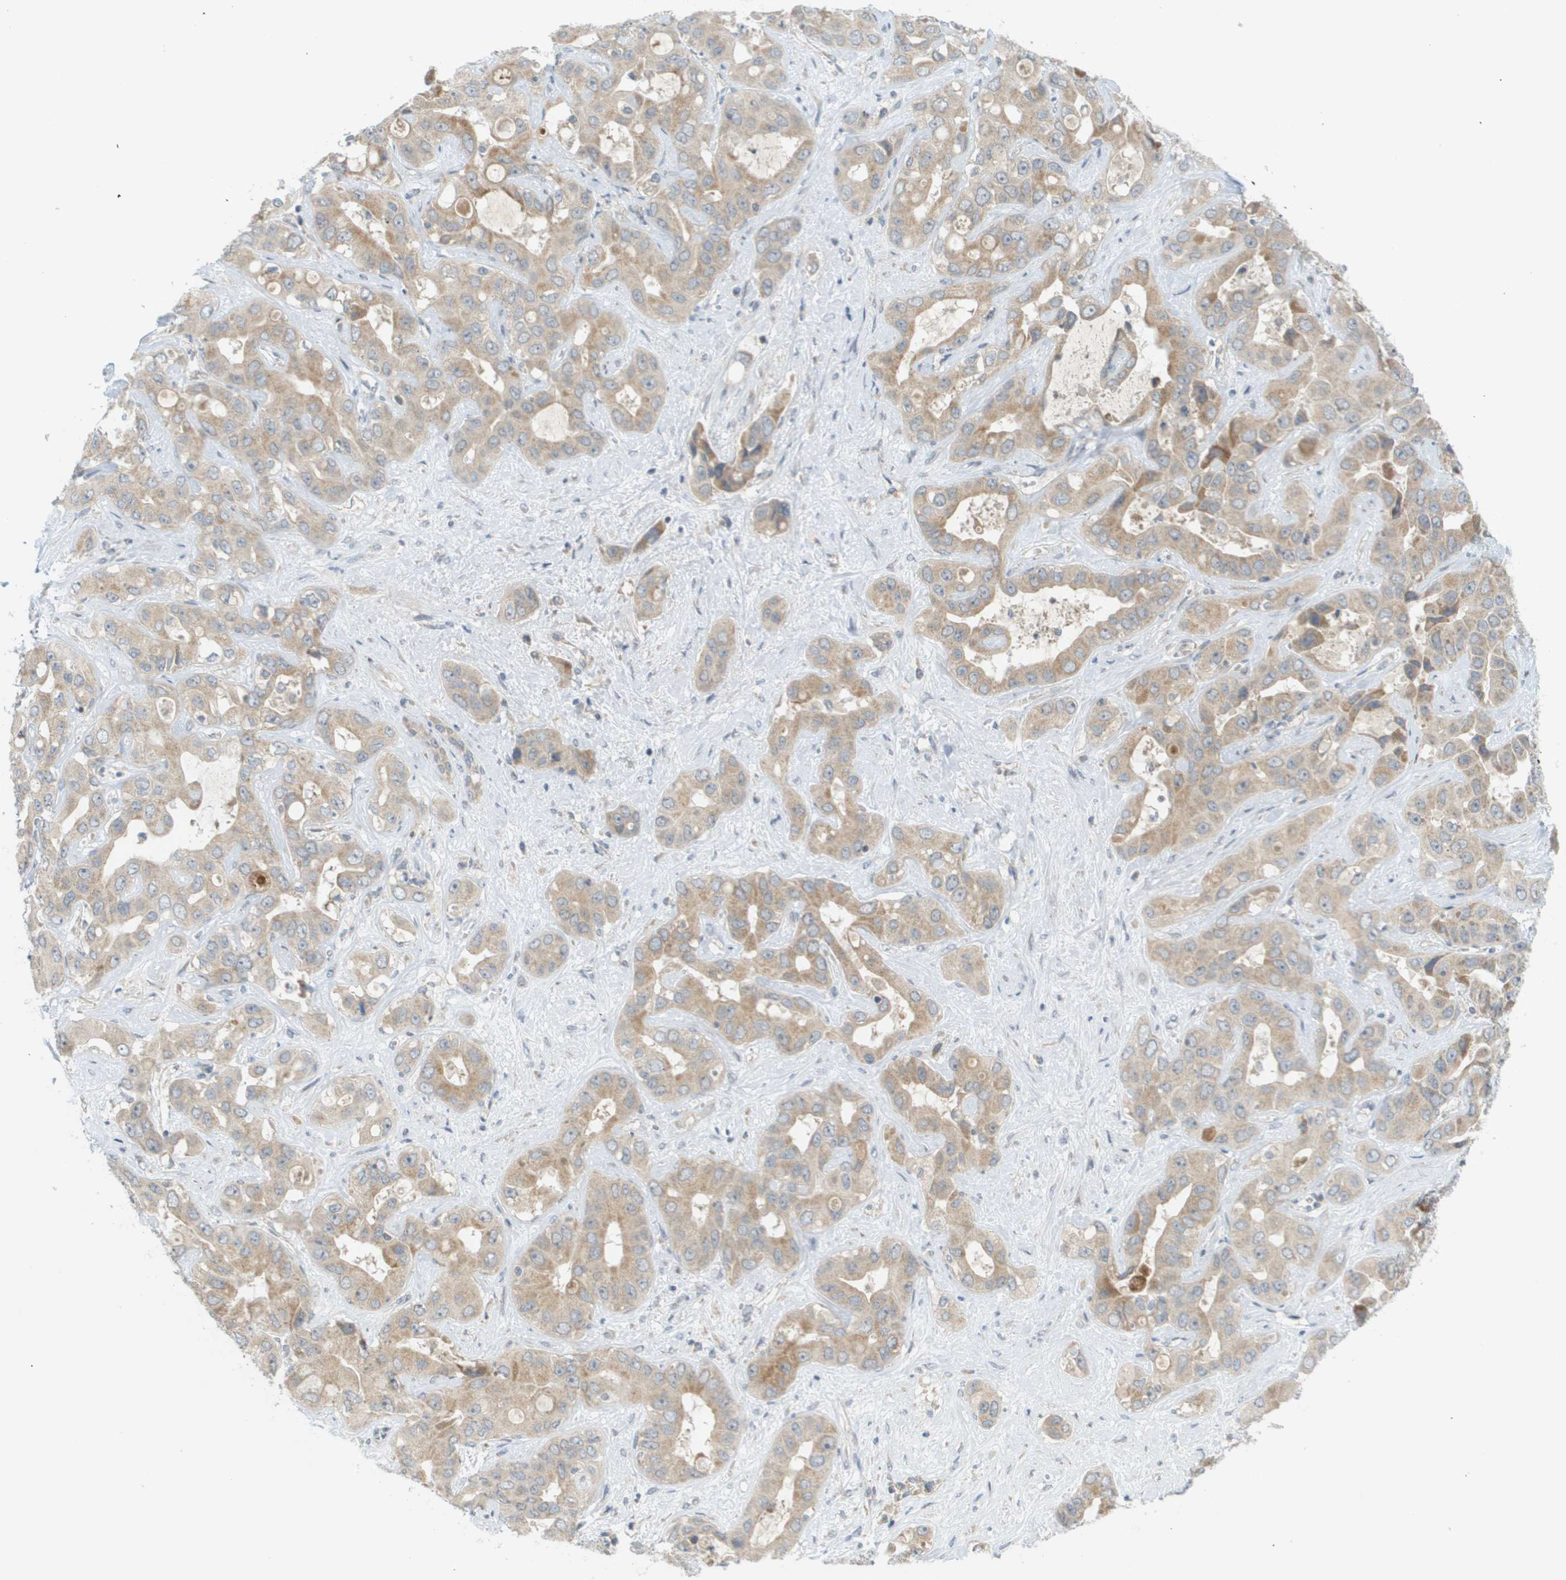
{"staining": {"intensity": "weak", "quantity": ">75%", "location": "cytoplasmic/membranous"}, "tissue": "liver cancer", "cell_type": "Tumor cells", "image_type": "cancer", "snomed": [{"axis": "morphology", "description": "Cholangiocarcinoma"}, {"axis": "topography", "description": "Liver"}], "caption": "Immunohistochemistry (DAB (3,3'-diaminobenzidine)) staining of human liver cancer (cholangiocarcinoma) shows weak cytoplasmic/membranous protein positivity in about >75% of tumor cells.", "gene": "PROC", "patient": {"sex": "female", "age": 52}}